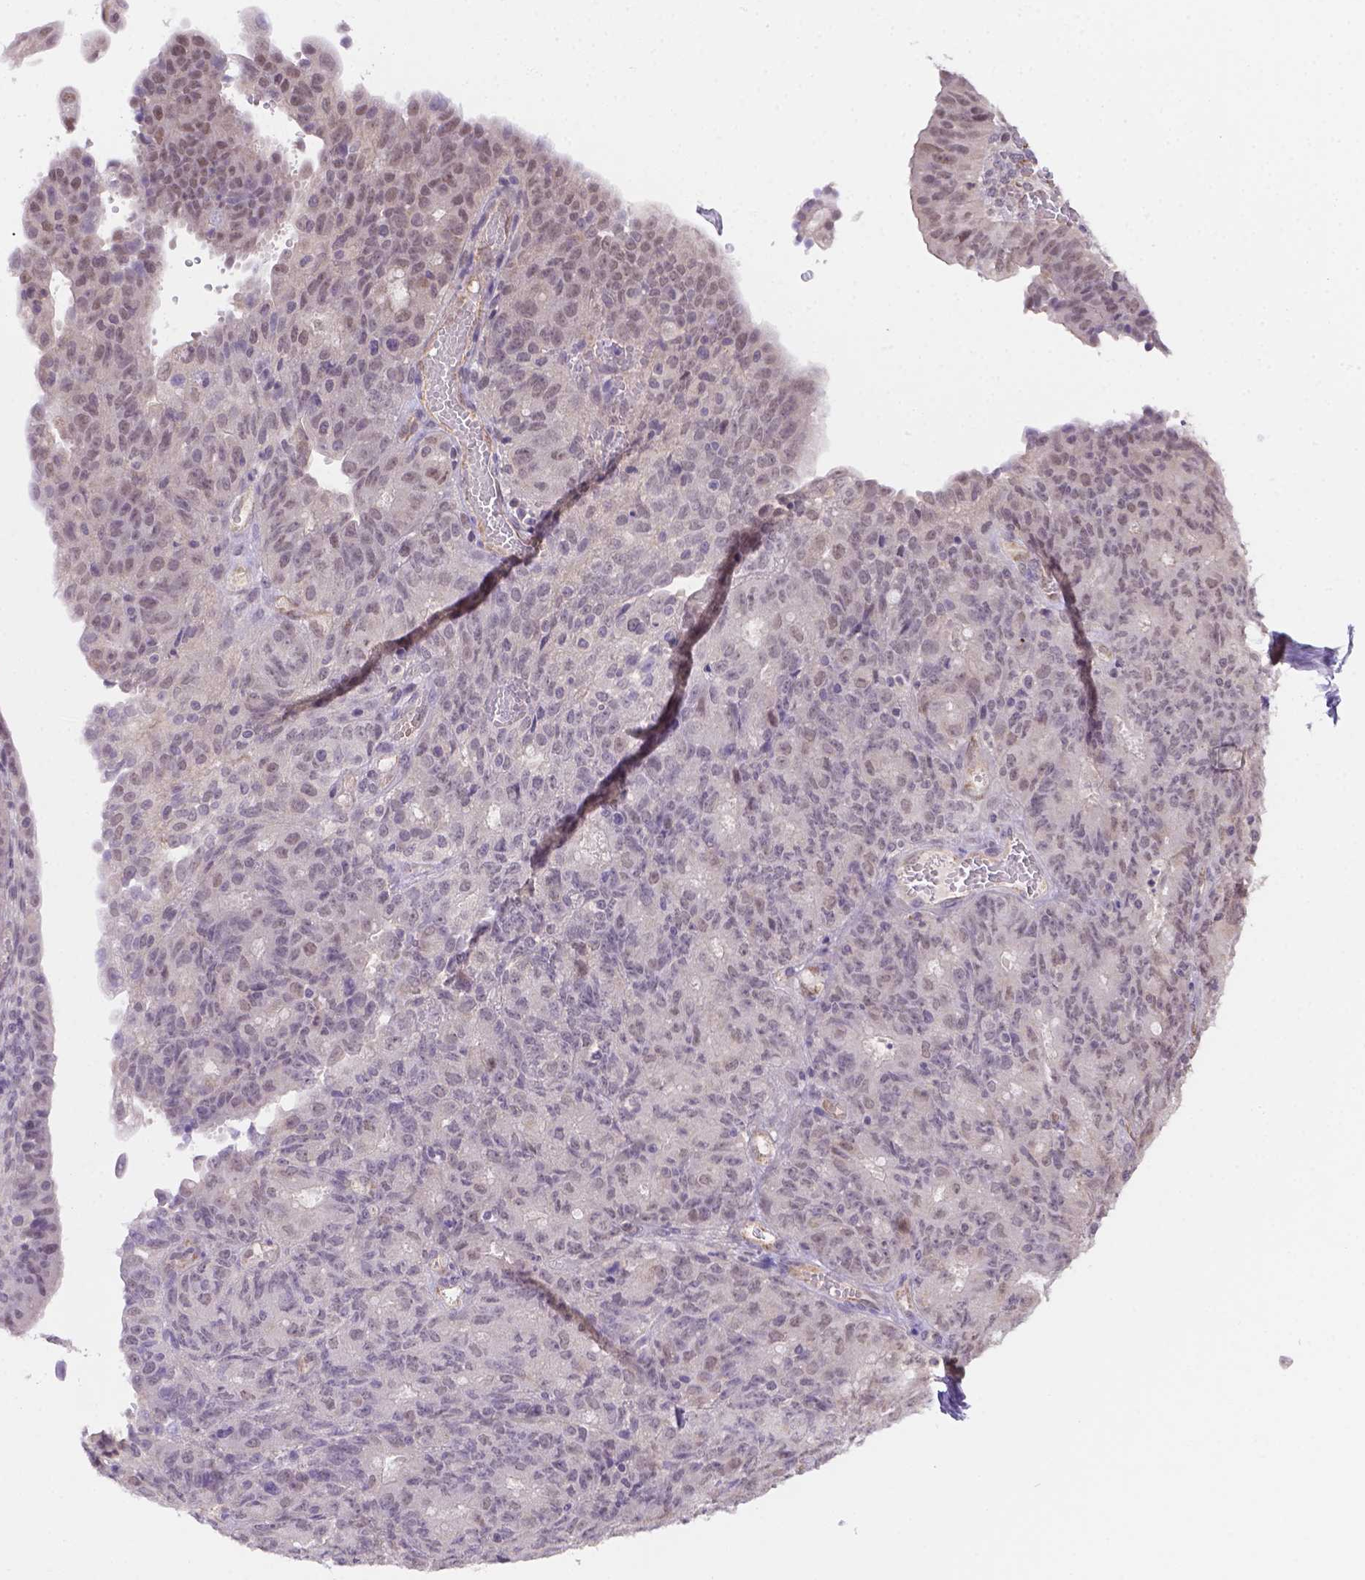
{"staining": {"intensity": "negative", "quantity": "none", "location": "none"}, "tissue": "ovarian cancer", "cell_type": "Tumor cells", "image_type": "cancer", "snomed": [{"axis": "morphology", "description": "Carcinoma, endometroid"}, {"axis": "topography", "description": "Ovary"}], "caption": "Tumor cells show no significant protein expression in ovarian cancer (endometroid carcinoma).", "gene": "NXPE2", "patient": {"sex": "female", "age": 42}}